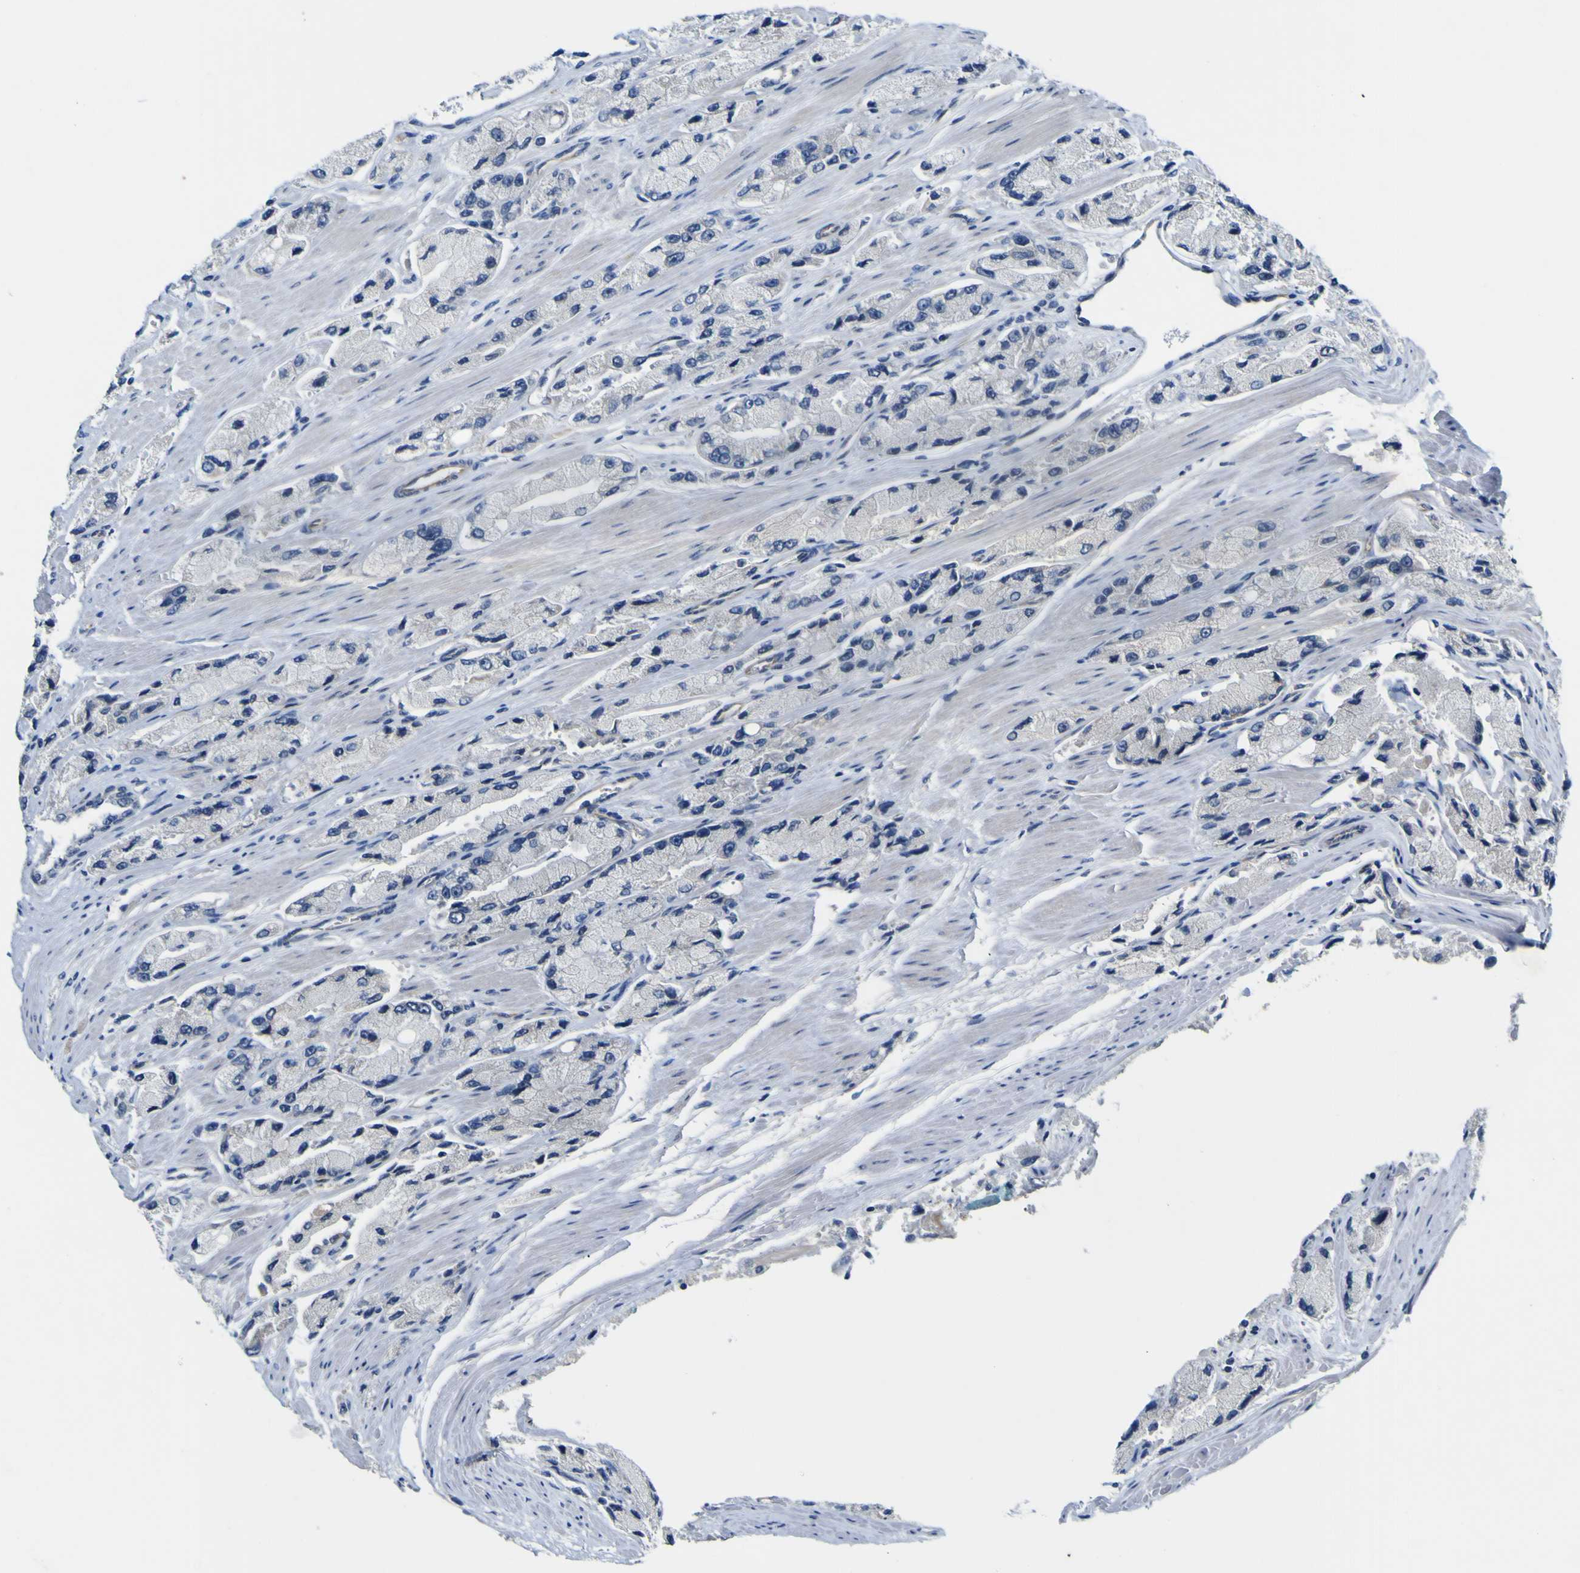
{"staining": {"intensity": "negative", "quantity": "none", "location": "none"}, "tissue": "prostate cancer", "cell_type": "Tumor cells", "image_type": "cancer", "snomed": [{"axis": "morphology", "description": "Adenocarcinoma, High grade"}, {"axis": "topography", "description": "Prostate"}], "caption": "Prostate cancer (high-grade adenocarcinoma) was stained to show a protein in brown. There is no significant expression in tumor cells.", "gene": "LDLR", "patient": {"sex": "male", "age": 58}}